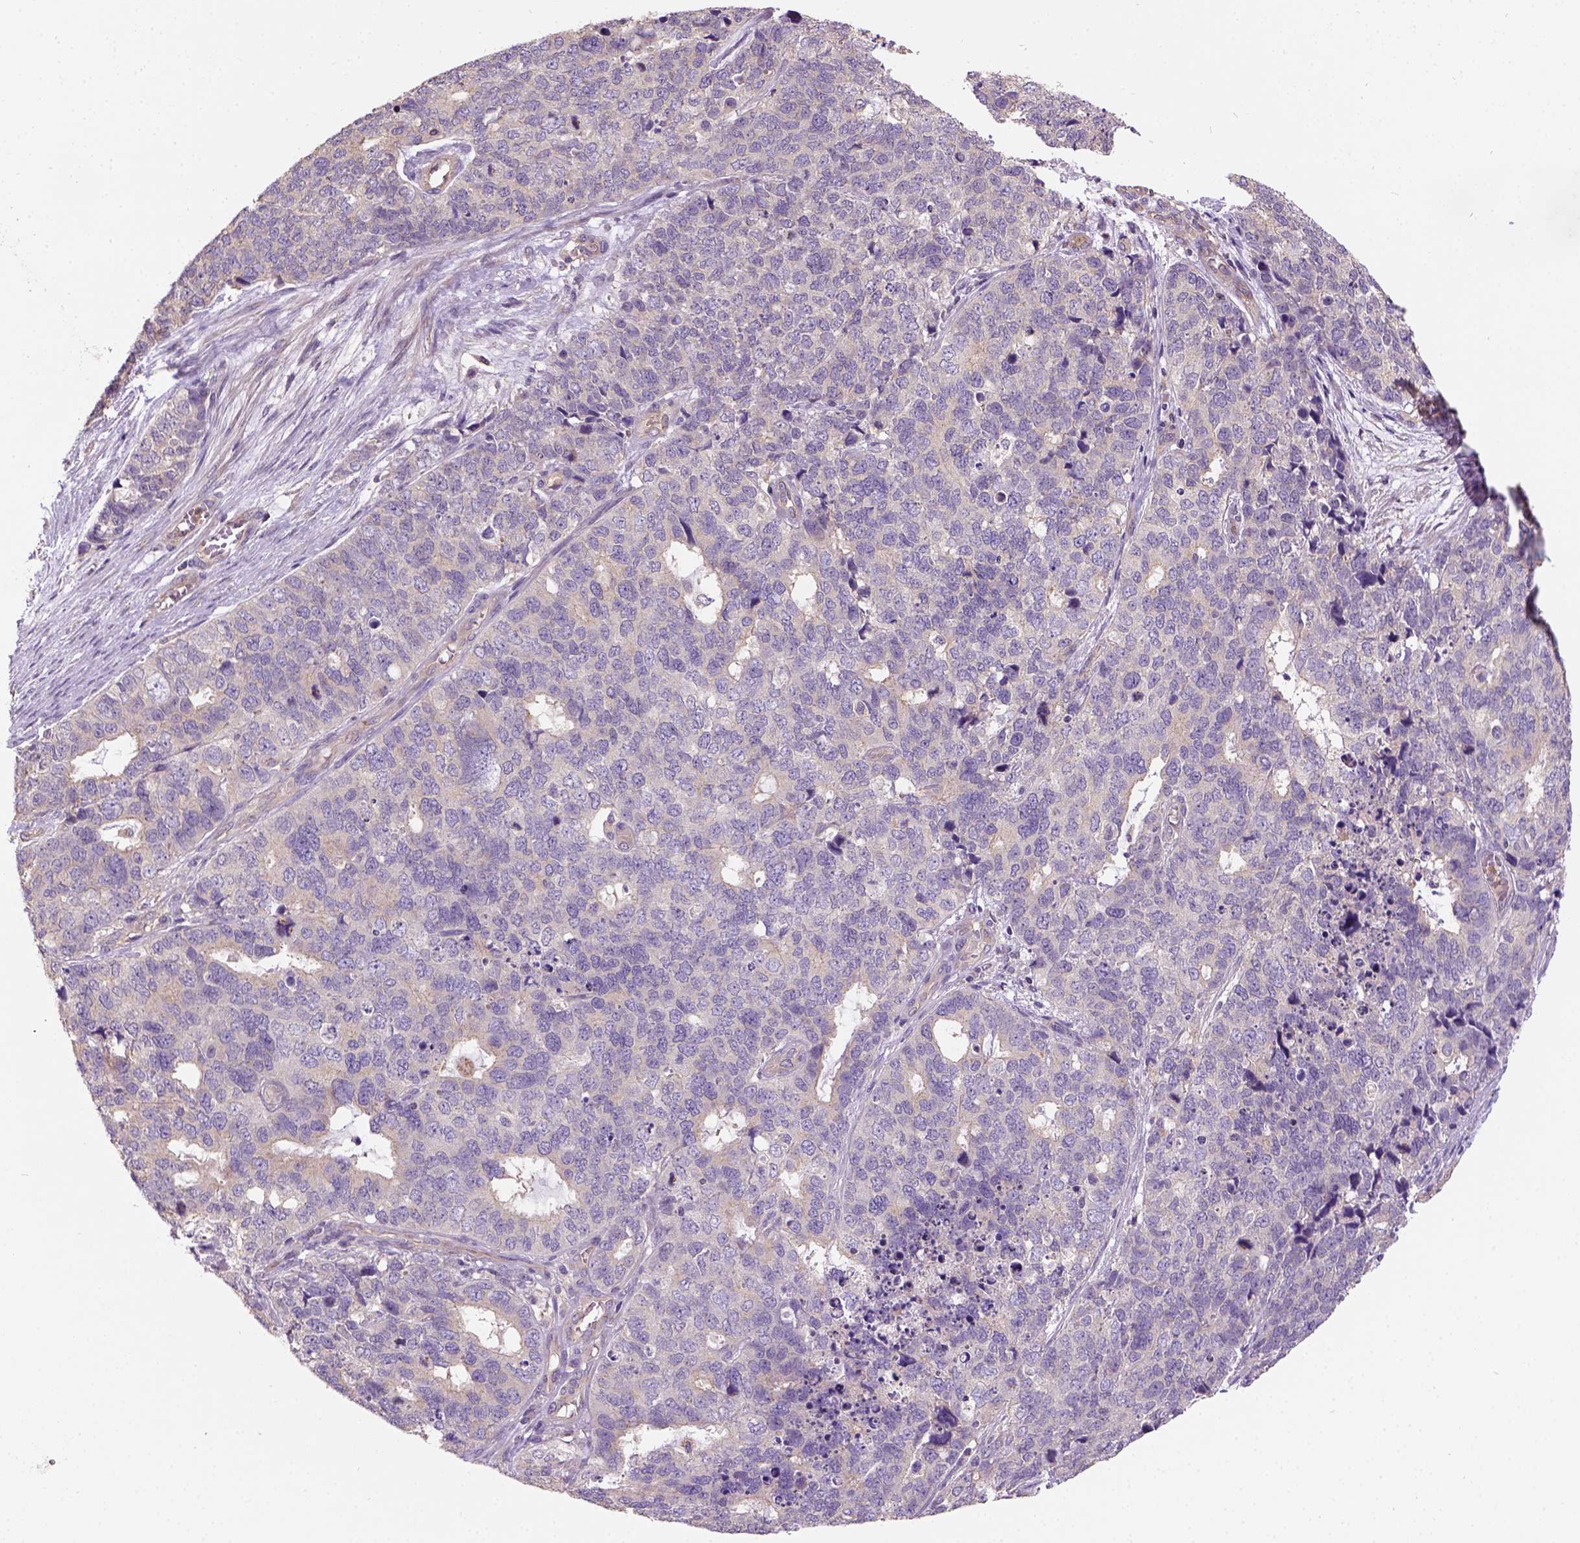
{"staining": {"intensity": "weak", "quantity": "25%-75%", "location": "cytoplasmic/membranous"}, "tissue": "cervical cancer", "cell_type": "Tumor cells", "image_type": "cancer", "snomed": [{"axis": "morphology", "description": "Squamous cell carcinoma, NOS"}, {"axis": "topography", "description": "Cervix"}], "caption": "Cervical cancer (squamous cell carcinoma) stained with IHC demonstrates weak cytoplasmic/membranous expression in approximately 25%-75% of tumor cells.", "gene": "CRACR2A", "patient": {"sex": "female", "age": 63}}